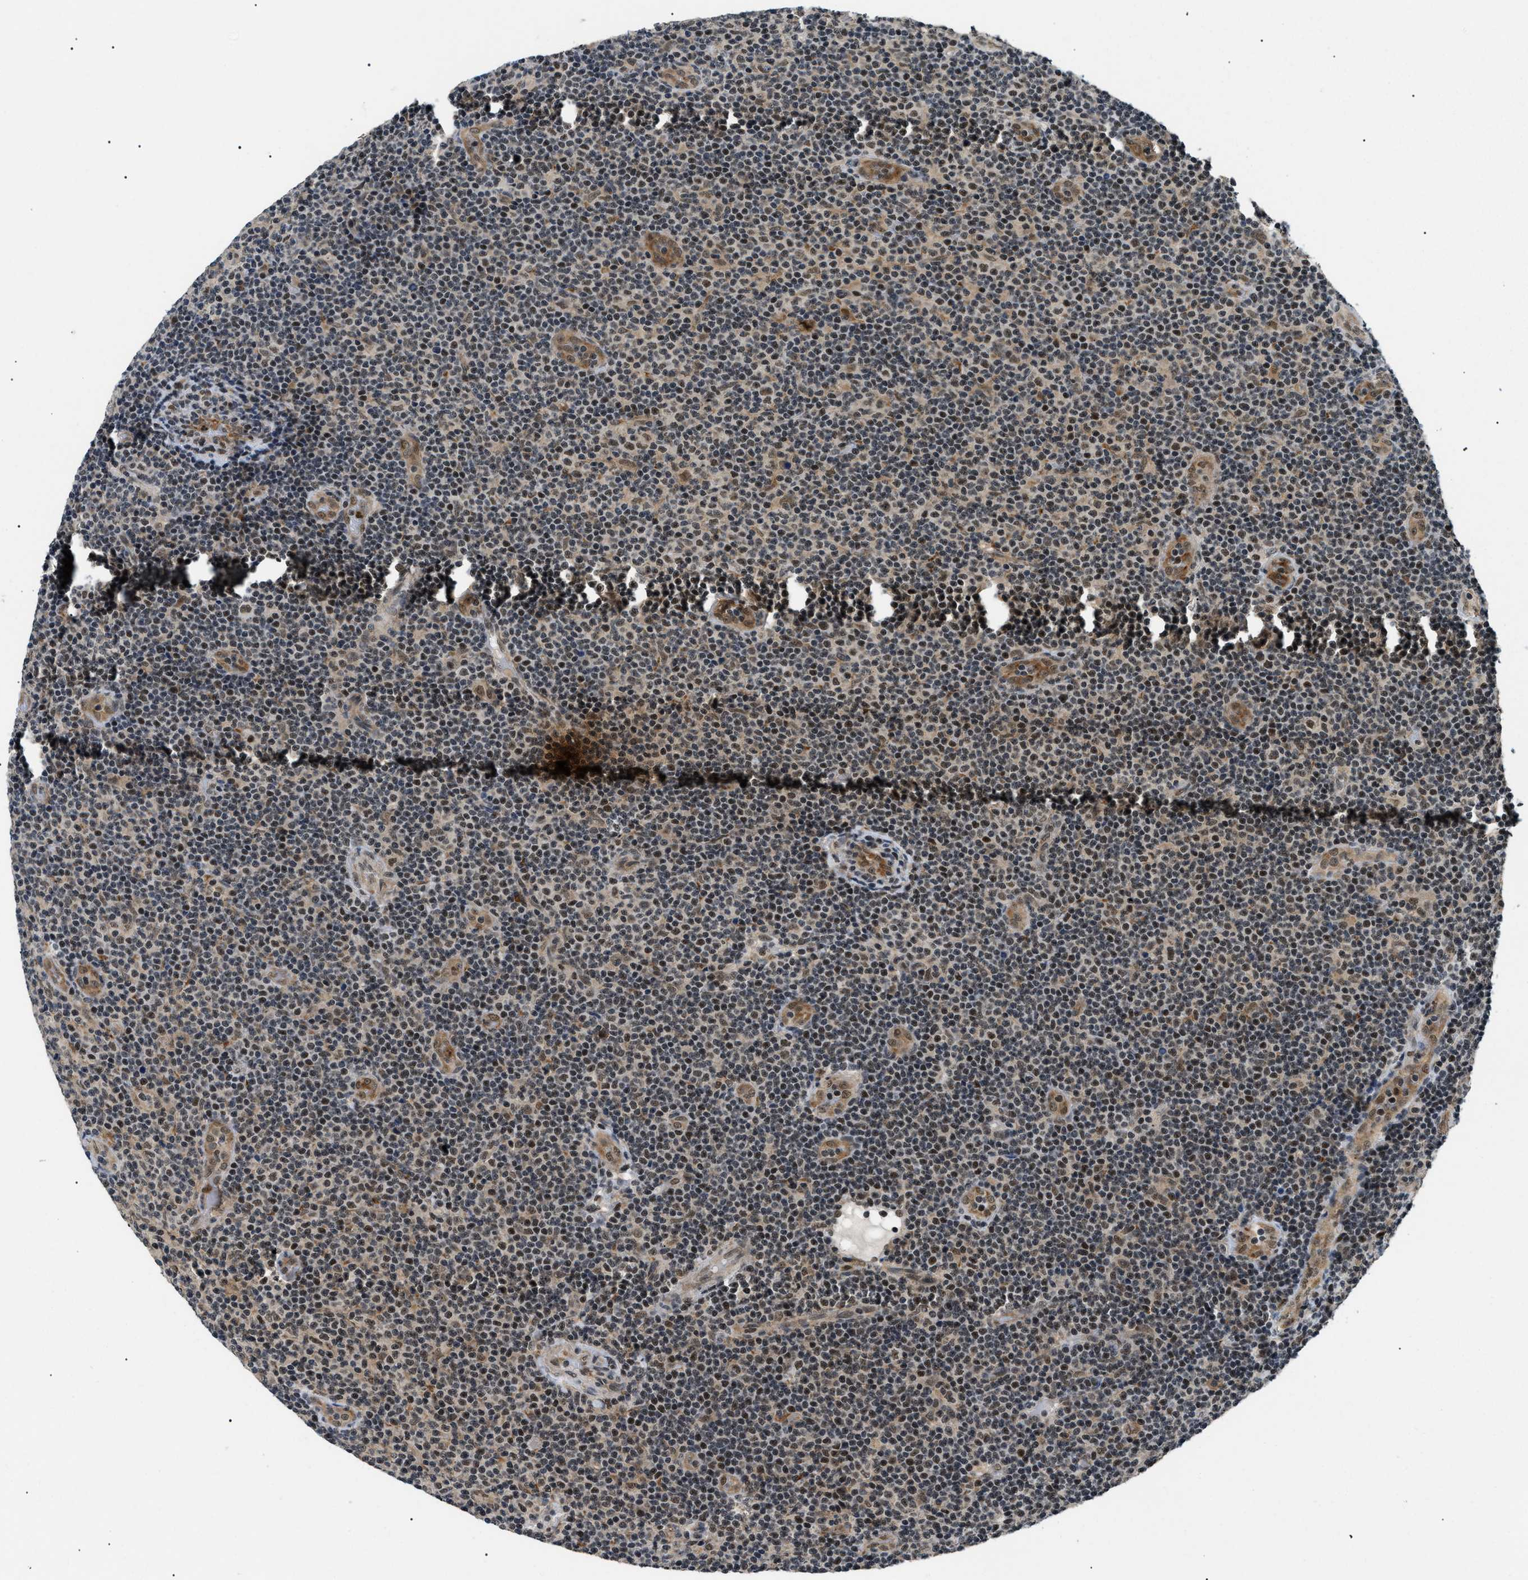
{"staining": {"intensity": "weak", "quantity": "25%-75%", "location": "nuclear"}, "tissue": "lymphoma", "cell_type": "Tumor cells", "image_type": "cancer", "snomed": [{"axis": "morphology", "description": "Malignant lymphoma, non-Hodgkin's type, Low grade"}, {"axis": "topography", "description": "Lymph node"}], "caption": "A histopathology image of malignant lymphoma, non-Hodgkin's type (low-grade) stained for a protein exhibits weak nuclear brown staining in tumor cells. (IHC, brightfield microscopy, high magnification).", "gene": "RBM15", "patient": {"sex": "male", "age": 83}}